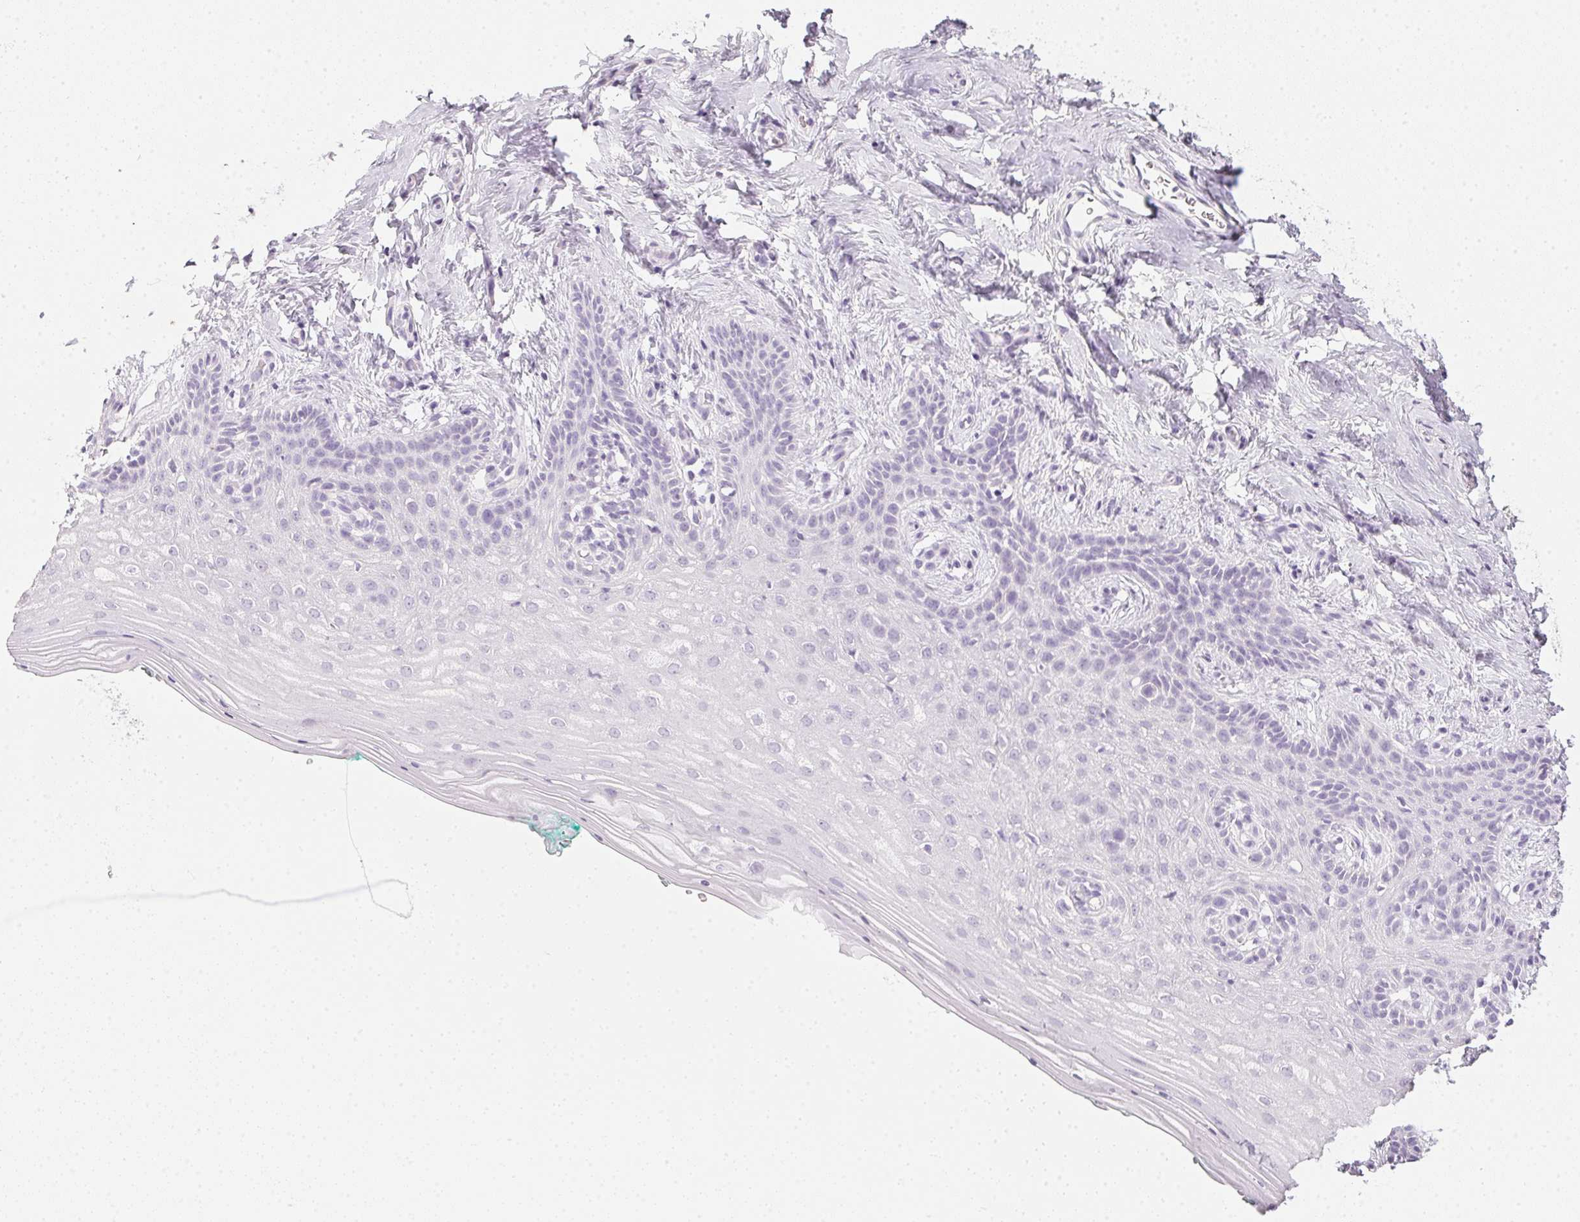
{"staining": {"intensity": "negative", "quantity": "none", "location": "none"}, "tissue": "vagina", "cell_type": "Squamous epithelial cells", "image_type": "normal", "snomed": [{"axis": "morphology", "description": "Normal tissue, NOS"}, {"axis": "topography", "description": "Vagina"}], "caption": "Protein analysis of benign vagina displays no significant staining in squamous epithelial cells. The staining is performed using DAB brown chromogen with nuclei counter-stained in using hematoxylin.", "gene": "TMEM72", "patient": {"sex": "female", "age": 45}}